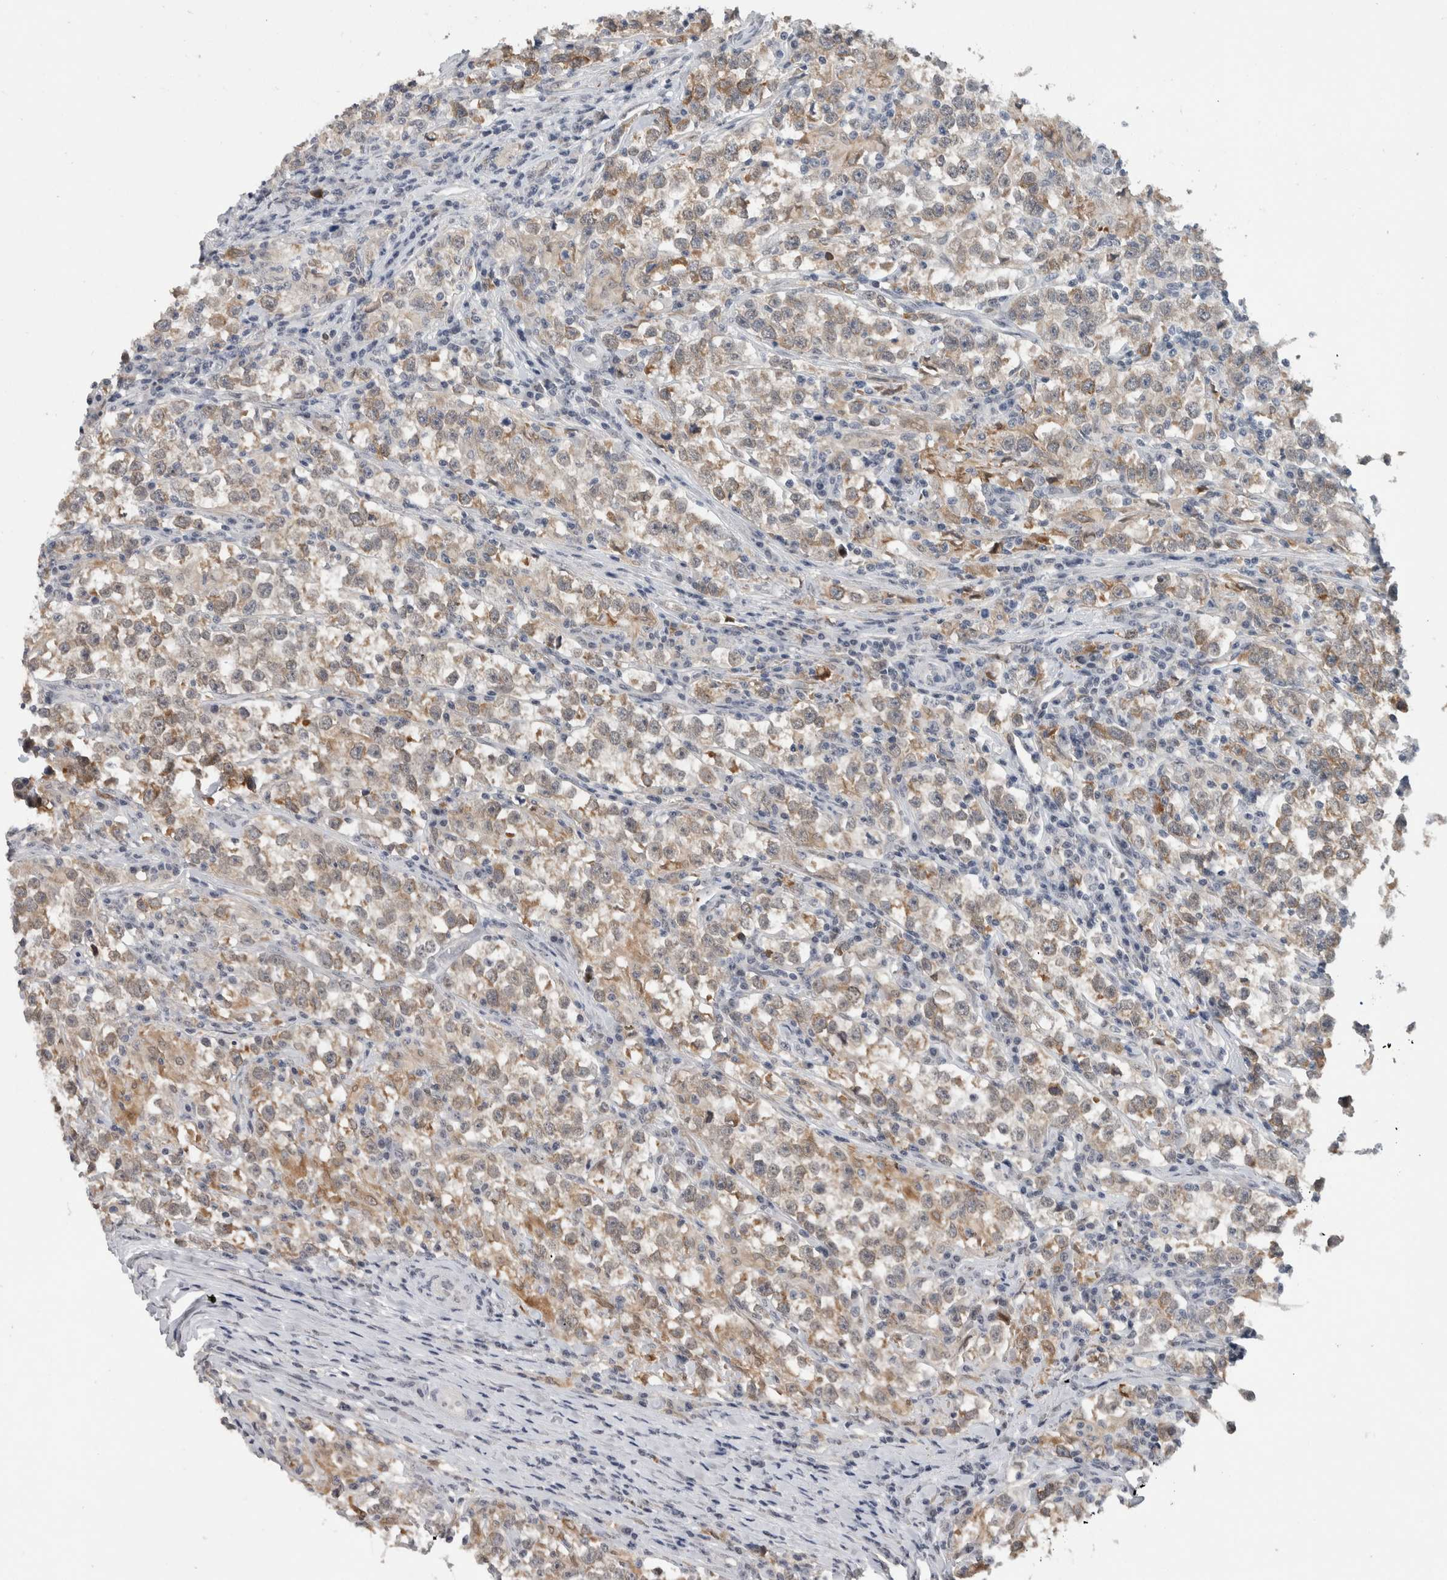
{"staining": {"intensity": "weak", "quantity": ">75%", "location": "cytoplasmic/membranous"}, "tissue": "testis cancer", "cell_type": "Tumor cells", "image_type": "cancer", "snomed": [{"axis": "morphology", "description": "Normal tissue, NOS"}, {"axis": "morphology", "description": "Seminoma, NOS"}, {"axis": "topography", "description": "Testis"}], "caption": "Testis seminoma stained with immunohistochemistry reveals weak cytoplasmic/membranous staining in about >75% of tumor cells. The protein is shown in brown color, while the nuclei are stained blue.", "gene": "PRXL2A", "patient": {"sex": "male", "age": 43}}